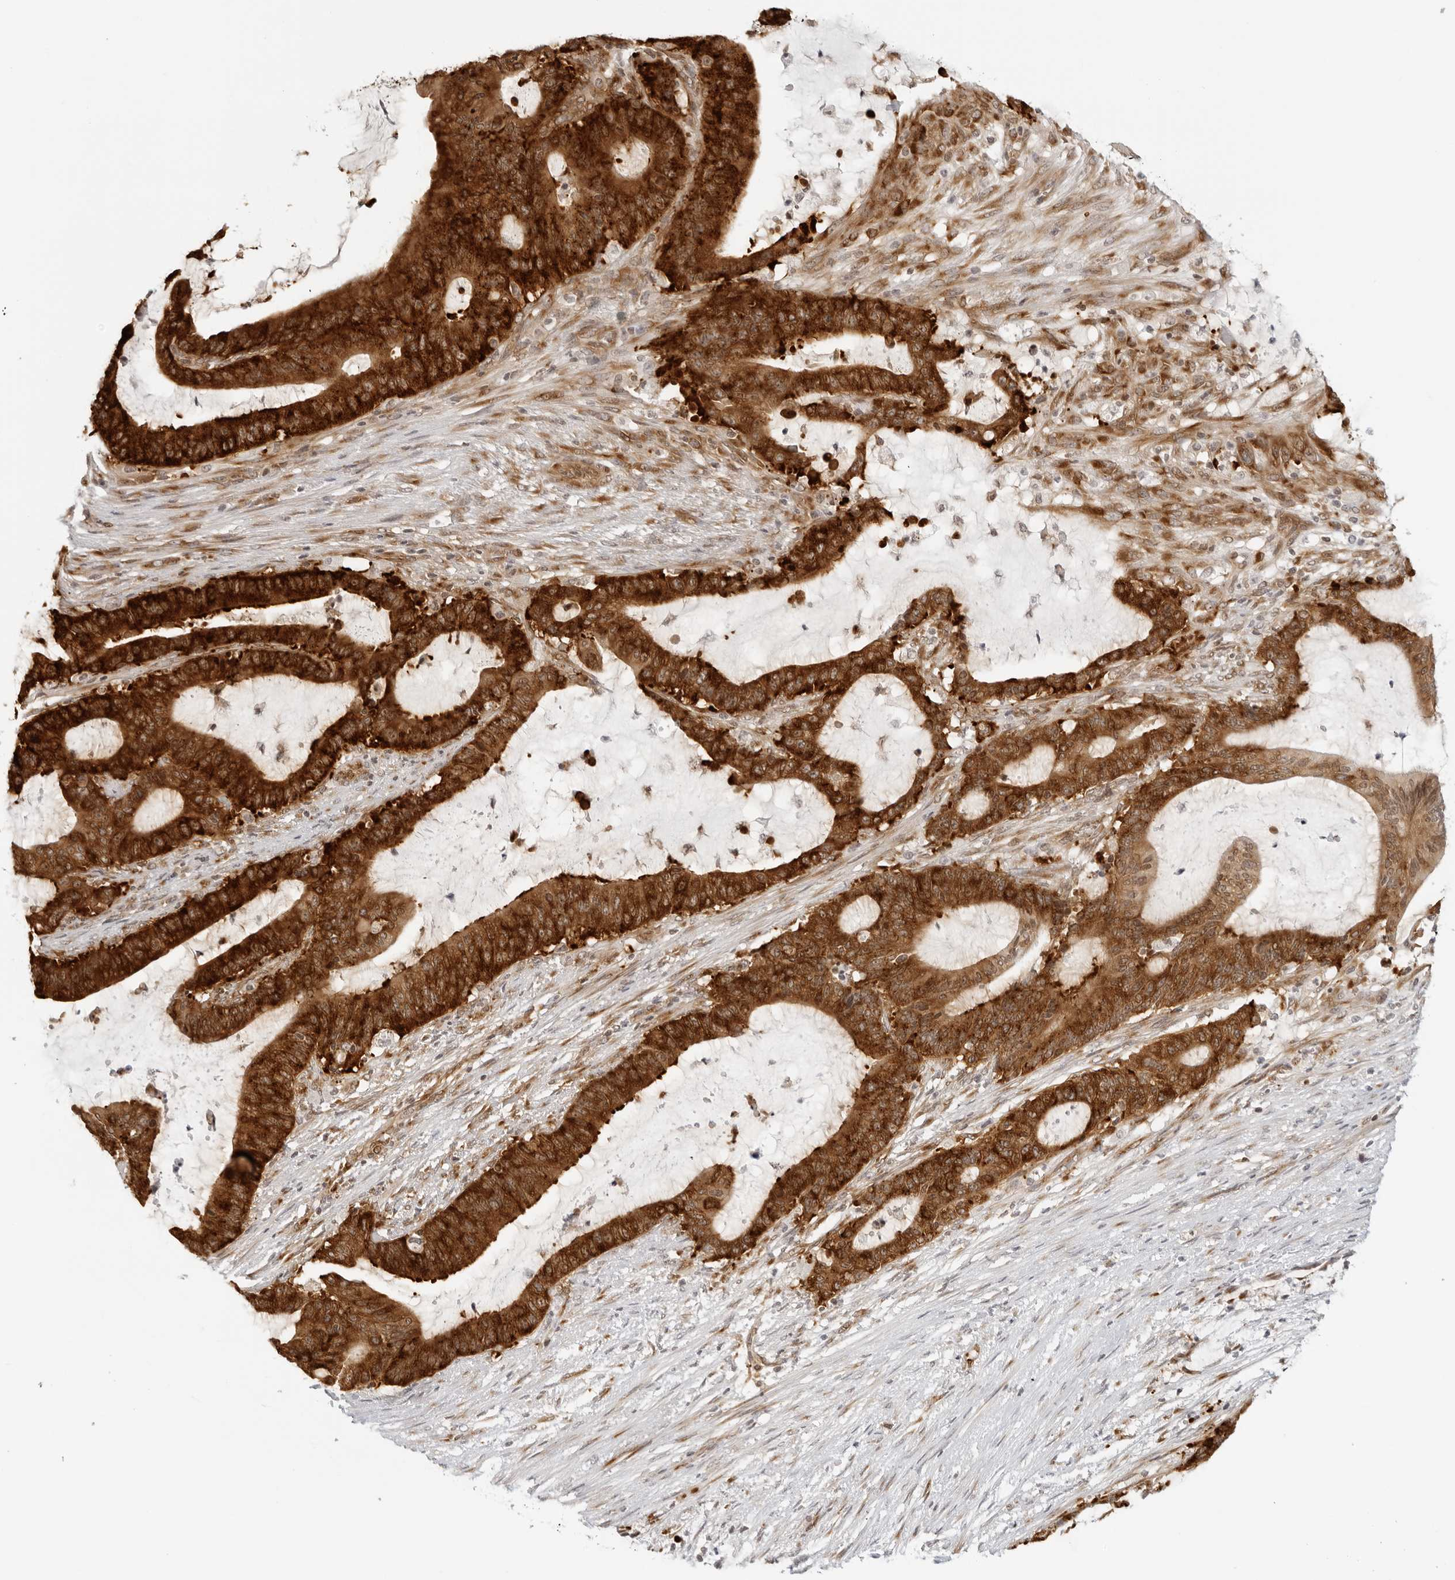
{"staining": {"intensity": "strong", "quantity": ">75%", "location": "cytoplasmic/membranous"}, "tissue": "liver cancer", "cell_type": "Tumor cells", "image_type": "cancer", "snomed": [{"axis": "morphology", "description": "Cholangiocarcinoma"}, {"axis": "topography", "description": "Liver"}], "caption": "Liver cancer (cholangiocarcinoma) was stained to show a protein in brown. There is high levels of strong cytoplasmic/membranous positivity in approximately >75% of tumor cells.", "gene": "EIF4G1", "patient": {"sex": "female", "age": 73}}